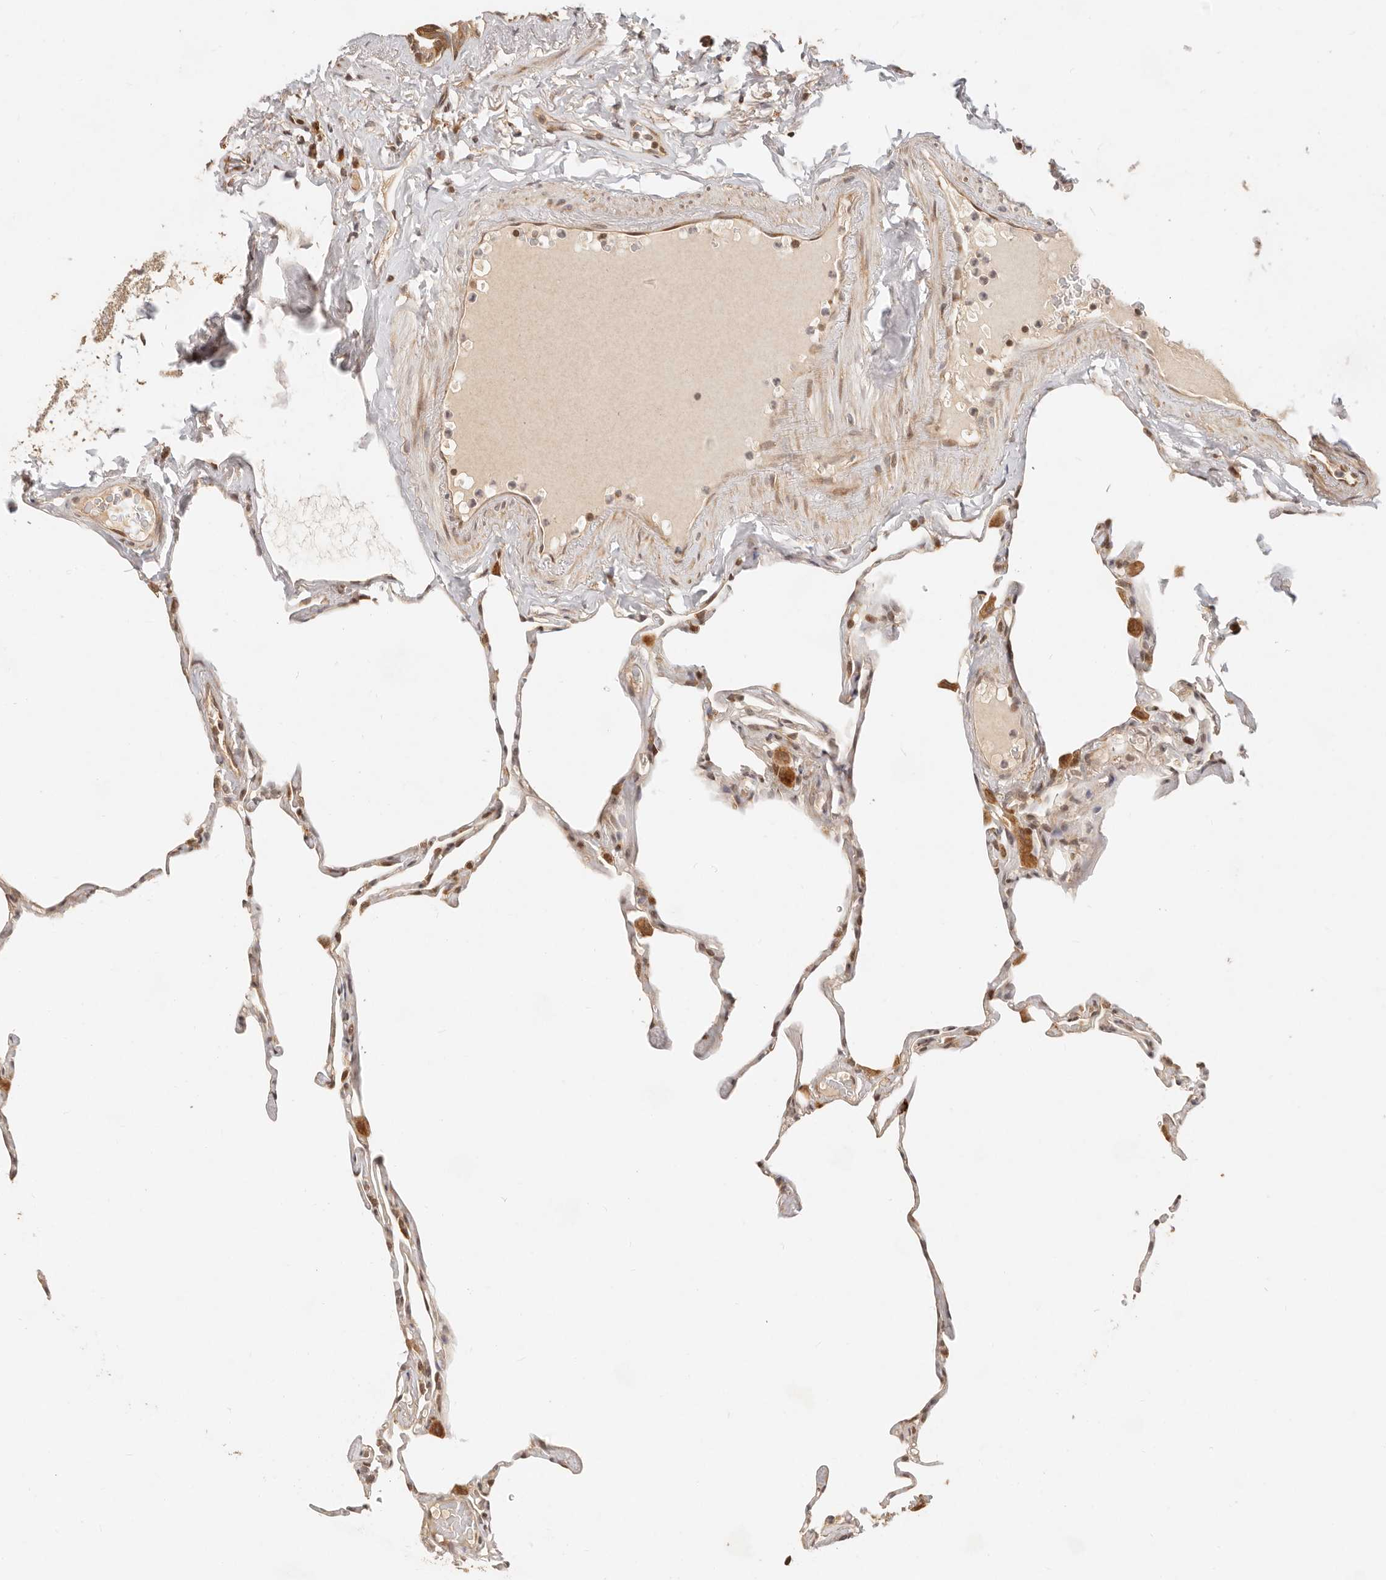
{"staining": {"intensity": "moderate", "quantity": "<25%", "location": "cytoplasmic/membranous"}, "tissue": "lung", "cell_type": "Alveolar cells", "image_type": "normal", "snomed": [{"axis": "morphology", "description": "Normal tissue, NOS"}, {"axis": "topography", "description": "Lung"}], "caption": "Immunohistochemistry (IHC) of benign lung reveals low levels of moderate cytoplasmic/membranous staining in about <25% of alveolar cells. (Brightfield microscopy of DAB IHC at high magnification).", "gene": "TIMM17A", "patient": {"sex": "male", "age": 65}}